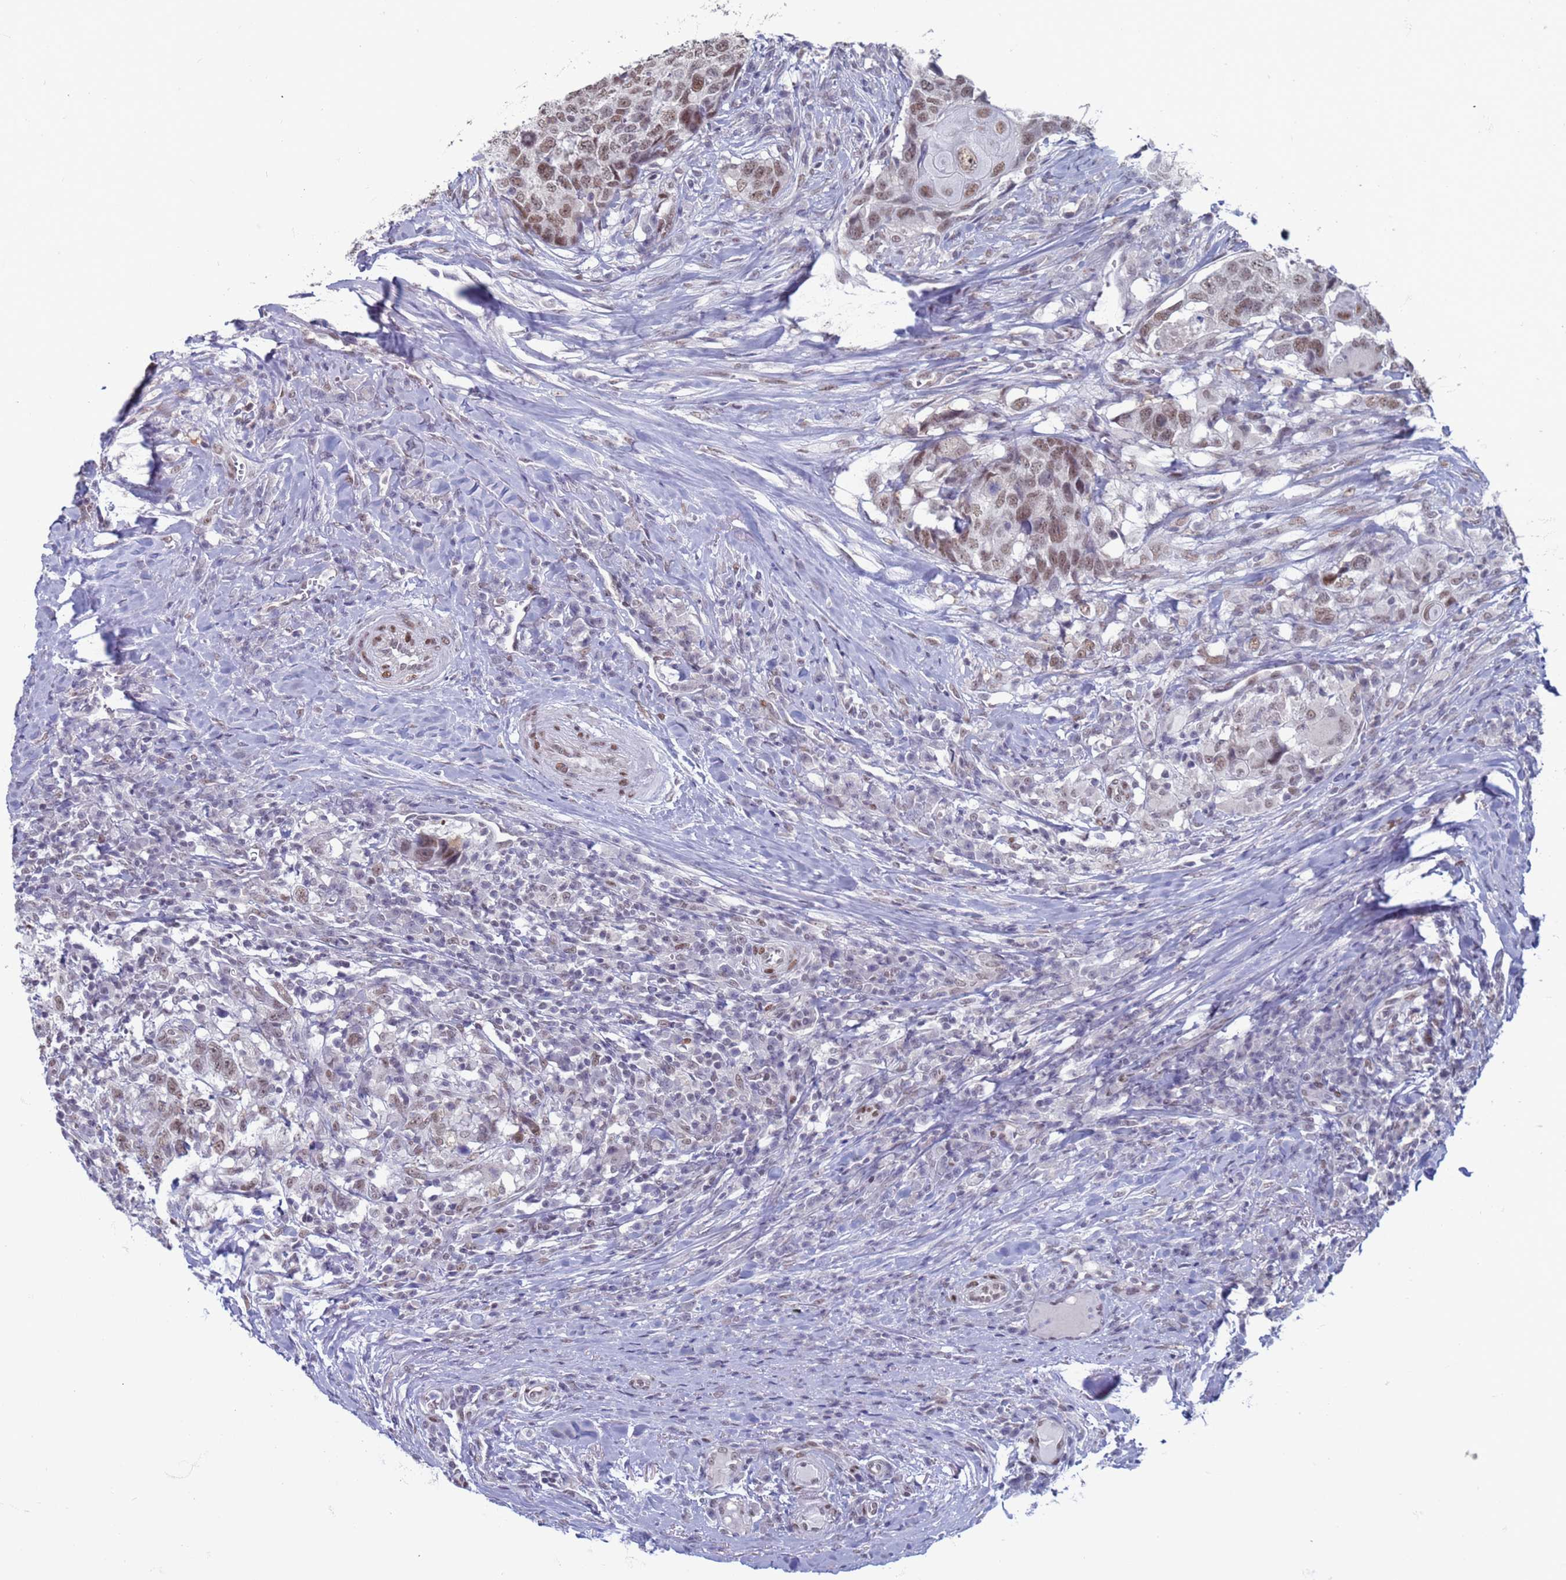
{"staining": {"intensity": "moderate", "quantity": ">75%", "location": "nuclear"}, "tissue": "head and neck cancer", "cell_type": "Tumor cells", "image_type": "cancer", "snomed": [{"axis": "morphology", "description": "Squamous cell carcinoma, NOS"}, {"axis": "topography", "description": "Head-Neck"}], "caption": "Head and neck squamous cell carcinoma stained for a protein exhibits moderate nuclear positivity in tumor cells.", "gene": "SAE1", "patient": {"sex": "male", "age": 66}}